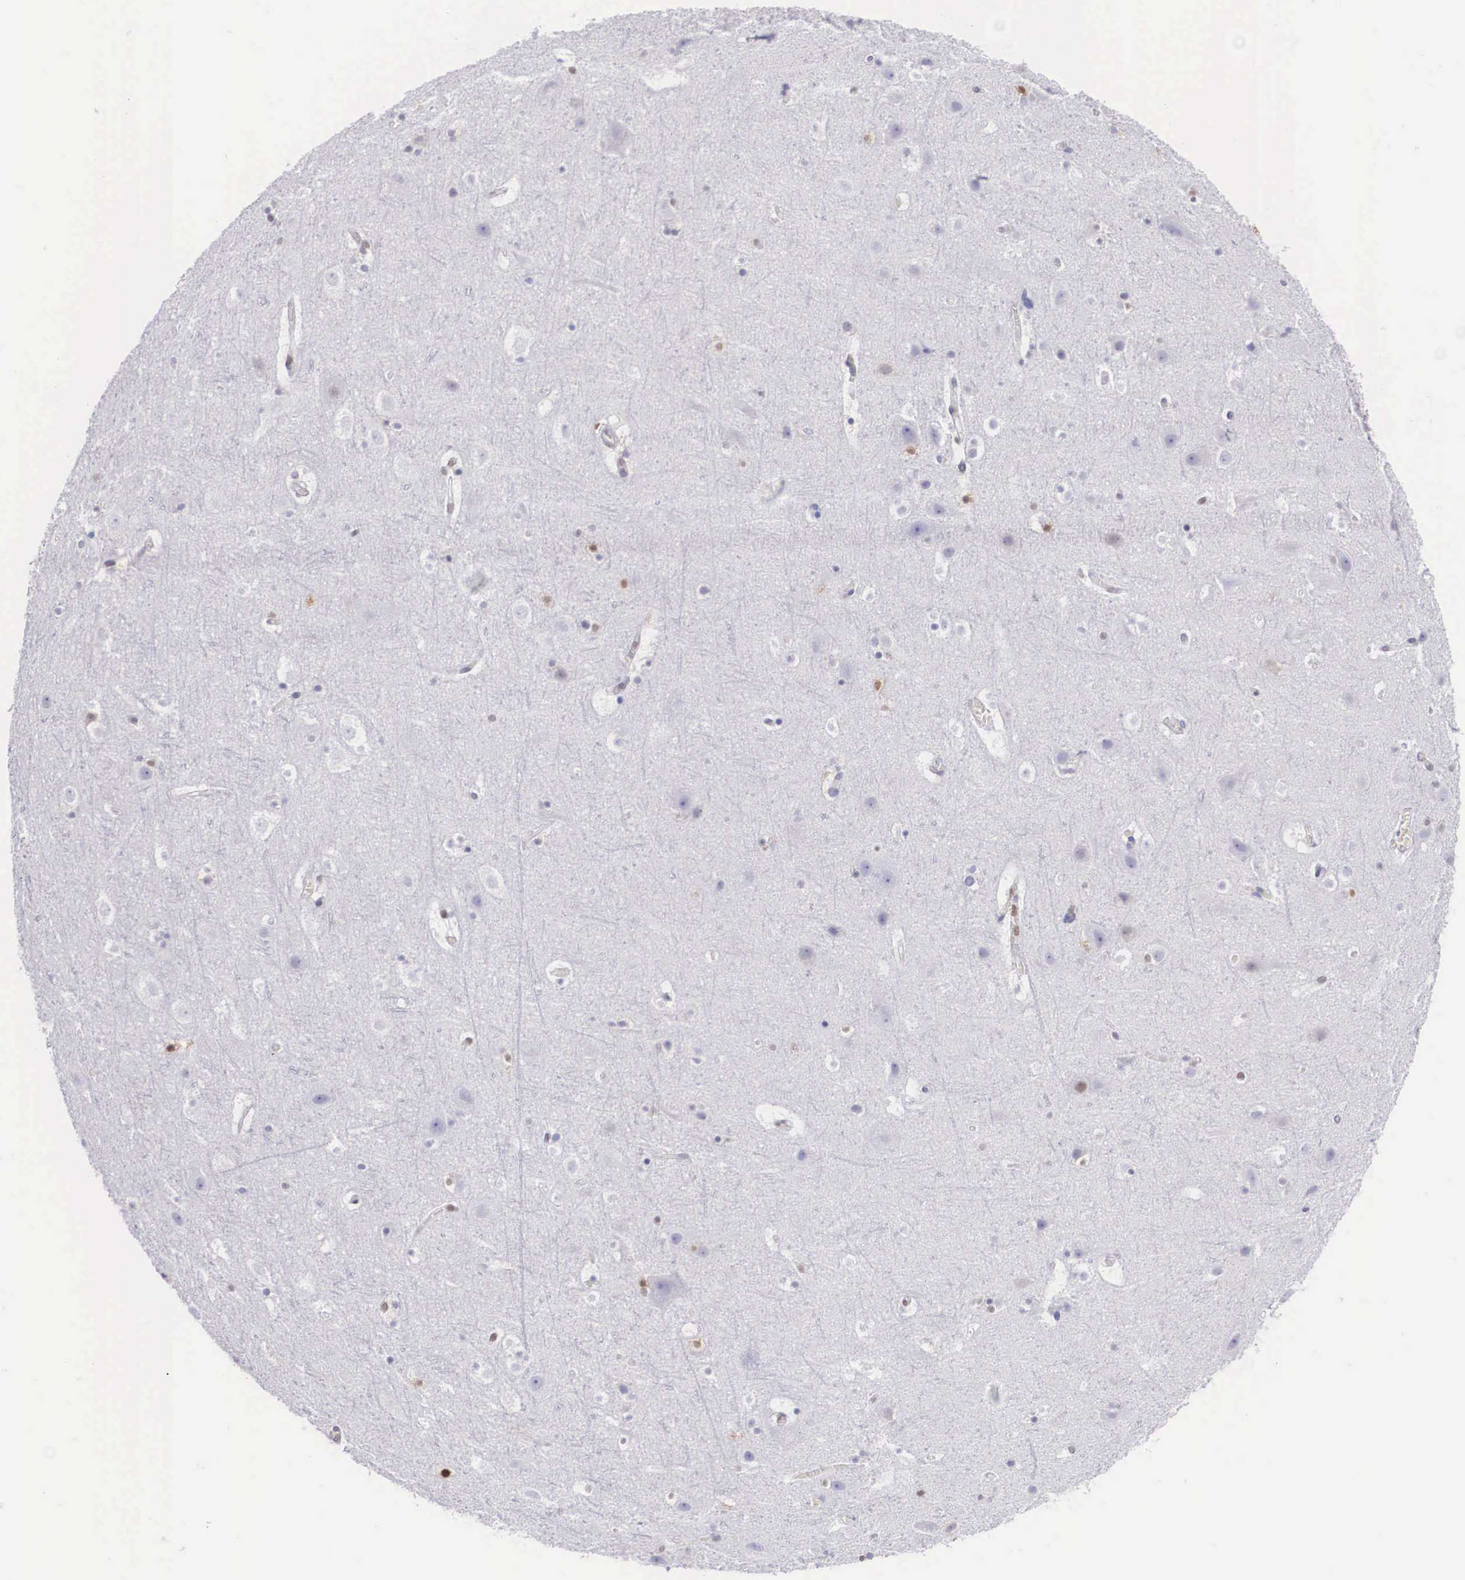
{"staining": {"intensity": "negative", "quantity": "none", "location": "none"}, "tissue": "cerebral cortex", "cell_type": "Endothelial cells", "image_type": "normal", "snomed": [{"axis": "morphology", "description": "Normal tissue, NOS"}, {"axis": "topography", "description": "Cerebral cortex"}], "caption": "High magnification brightfield microscopy of benign cerebral cortex stained with DAB (3,3'-diaminobenzidine) (brown) and counterstained with hematoxylin (blue): endothelial cells show no significant staining. (DAB (3,3'-diaminobenzidine) immunohistochemistry (IHC) with hematoxylin counter stain).", "gene": "HMGN5", "patient": {"sex": "male", "age": 45}}